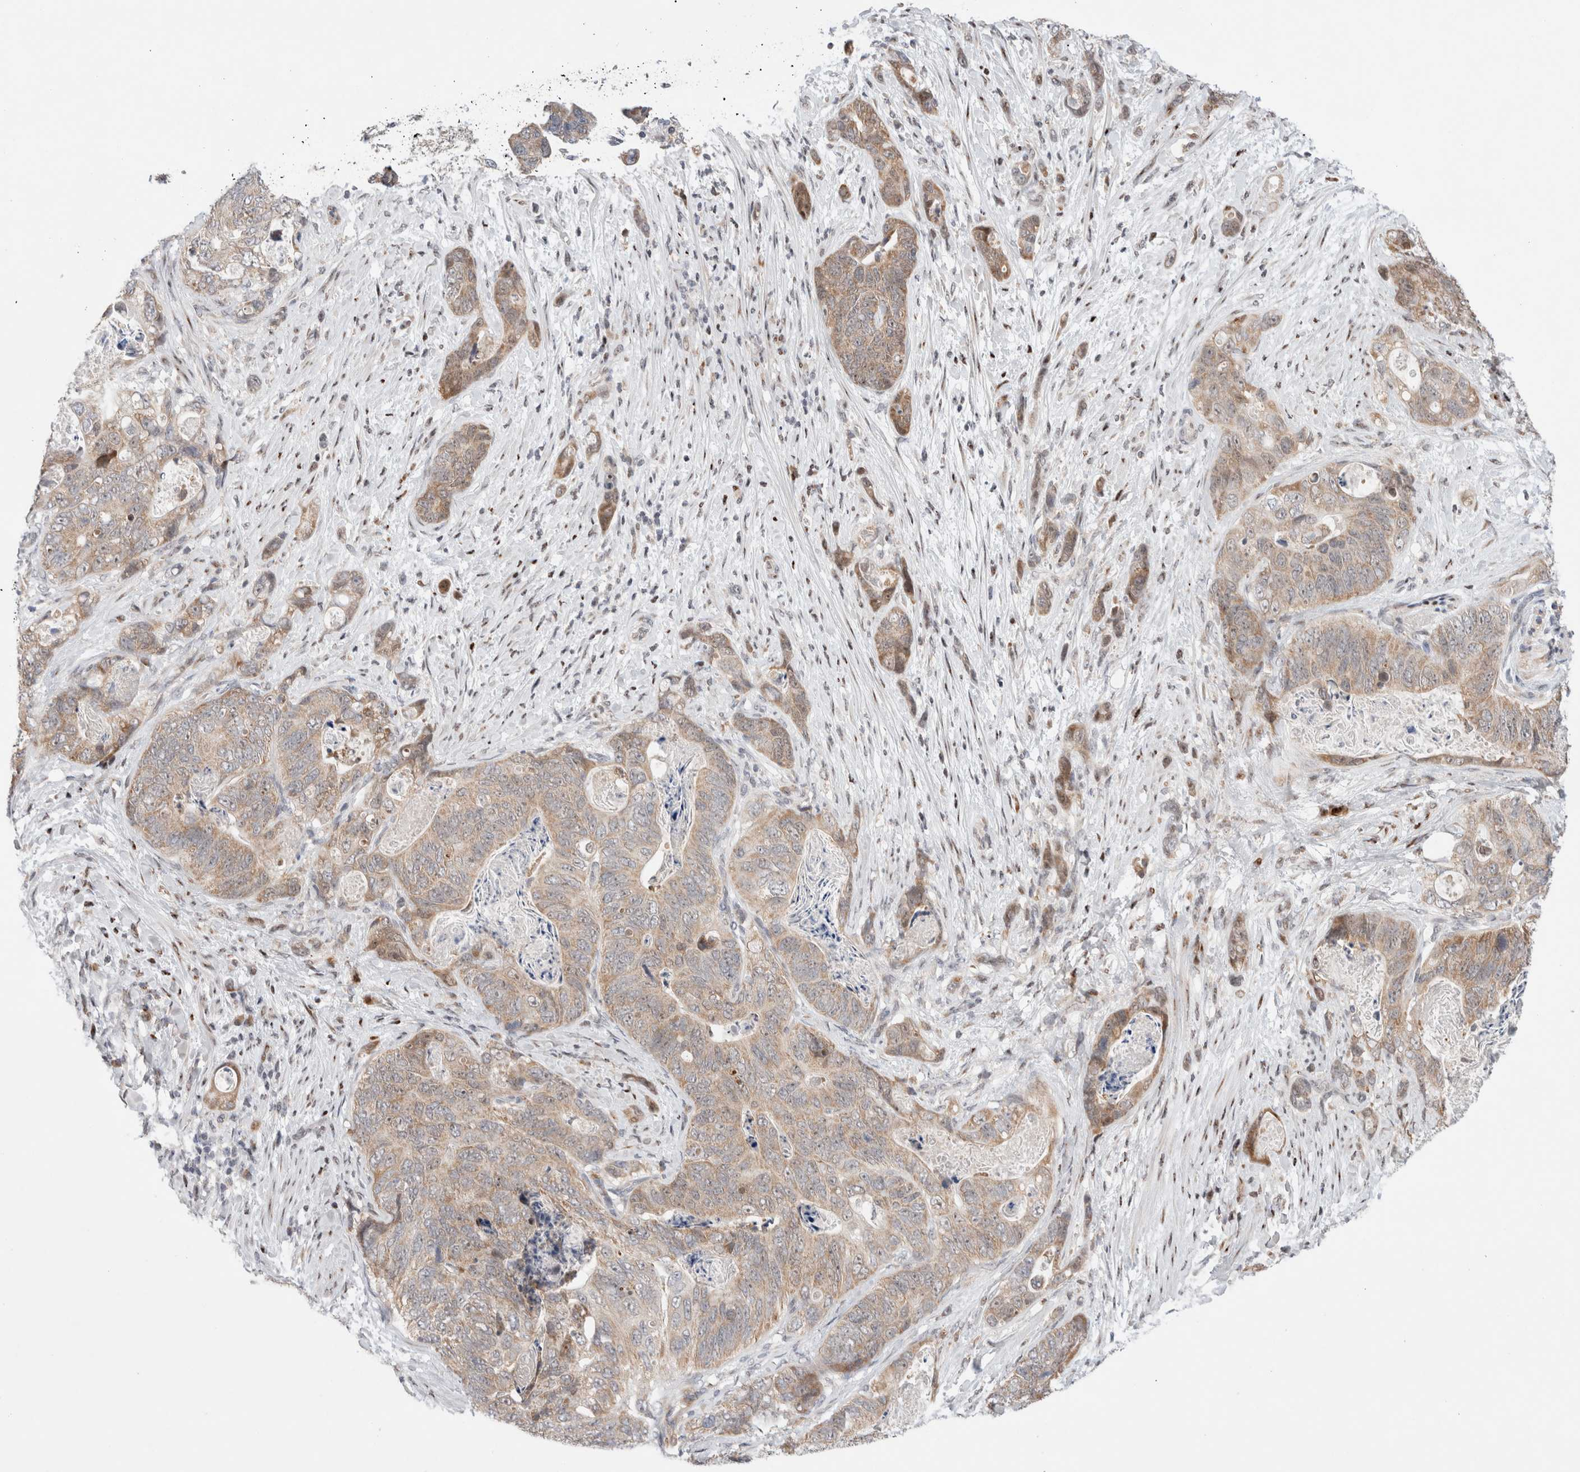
{"staining": {"intensity": "moderate", "quantity": ">75%", "location": "cytoplasmic/membranous"}, "tissue": "stomach cancer", "cell_type": "Tumor cells", "image_type": "cancer", "snomed": [{"axis": "morphology", "description": "Normal tissue, NOS"}, {"axis": "morphology", "description": "Adenocarcinoma, NOS"}, {"axis": "topography", "description": "Stomach"}], "caption": "A medium amount of moderate cytoplasmic/membranous staining is present in about >75% of tumor cells in stomach cancer (adenocarcinoma) tissue.", "gene": "ERI3", "patient": {"sex": "female", "age": 89}}